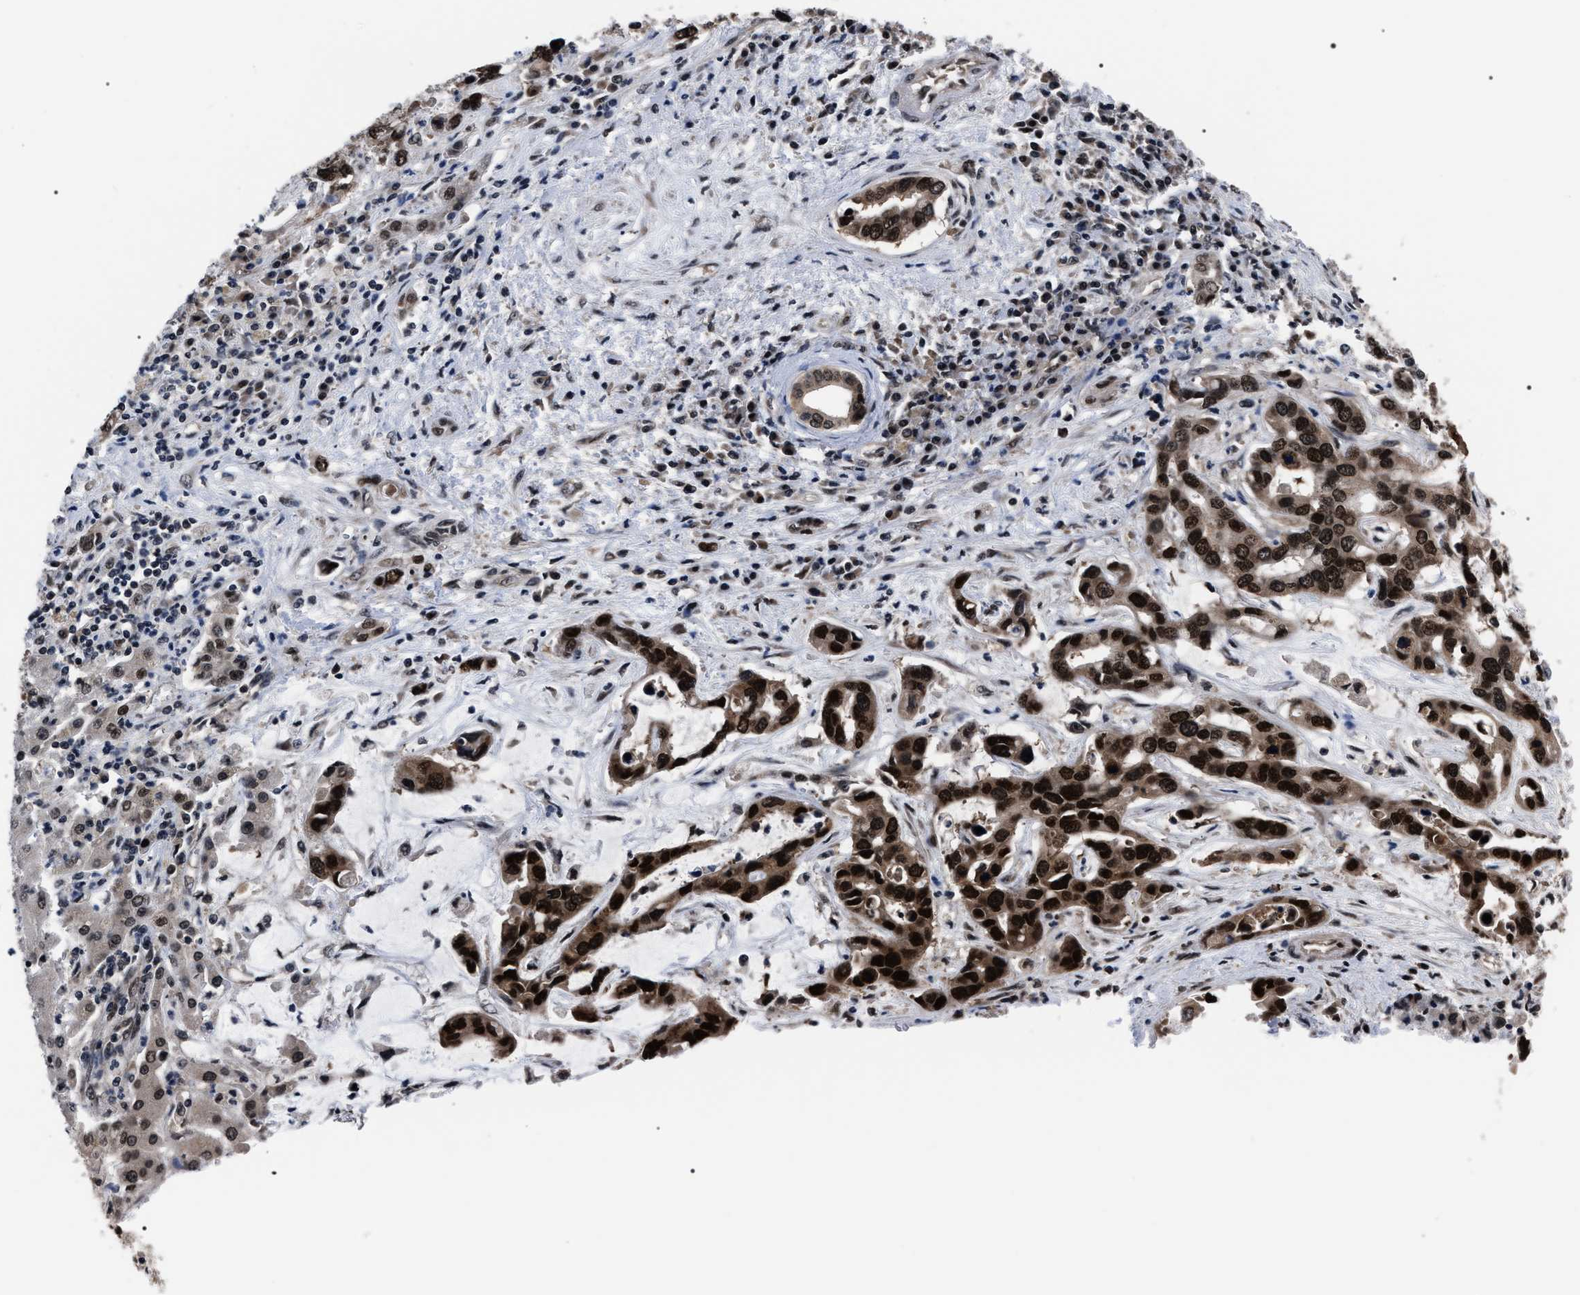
{"staining": {"intensity": "strong", "quantity": ">75%", "location": "cytoplasmic/membranous,nuclear"}, "tissue": "liver cancer", "cell_type": "Tumor cells", "image_type": "cancer", "snomed": [{"axis": "morphology", "description": "Cholangiocarcinoma"}, {"axis": "topography", "description": "Liver"}], "caption": "Cholangiocarcinoma (liver) stained with a brown dye demonstrates strong cytoplasmic/membranous and nuclear positive positivity in about >75% of tumor cells.", "gene": "CSNK2A1", "patient": {"sex": "female", "age": 65}}